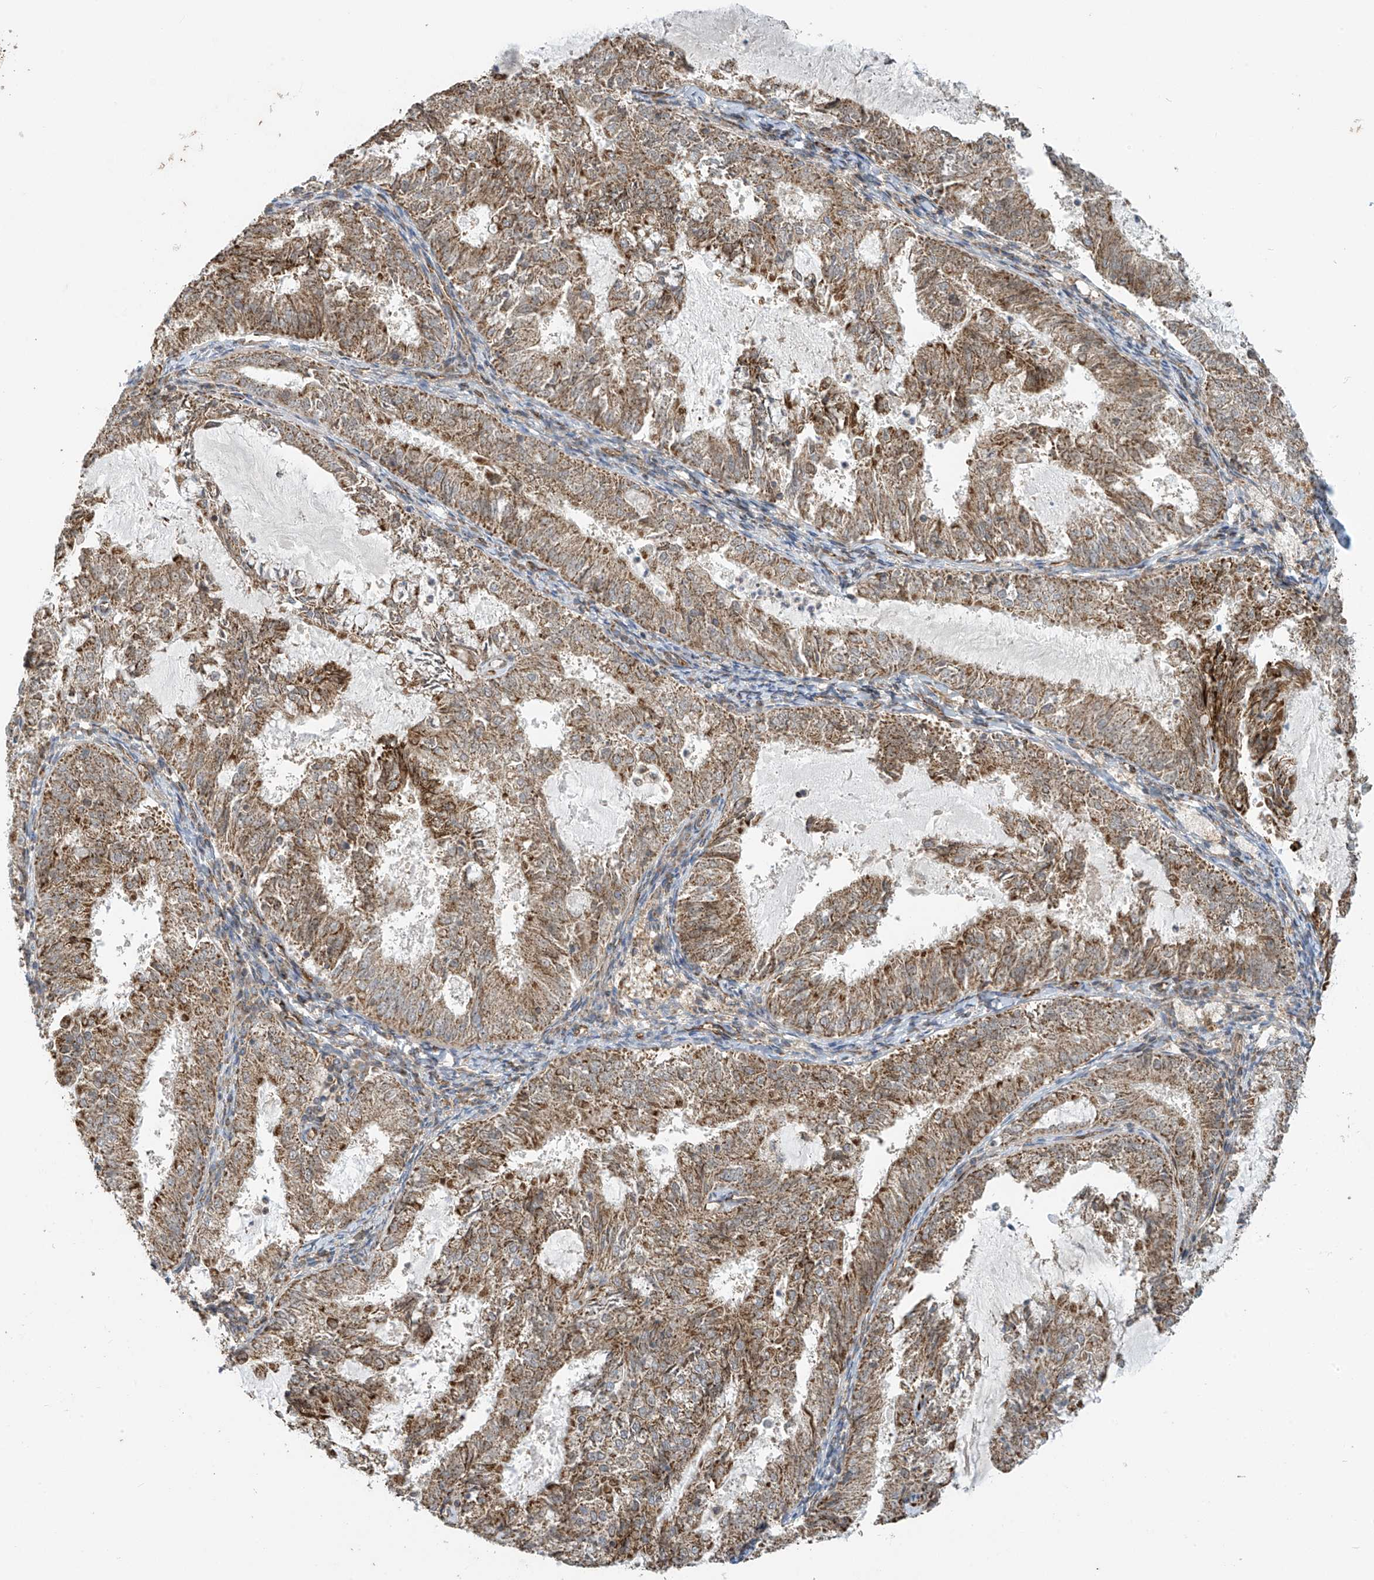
{"staining": {"intensity": "moderate", "quantity": ">75%", "location": "cytoplasmic/membranous"}, "tissue": "endometrial cancer", "cell_type": "Tumor cells", "image_type": "cancer", "snomed": [{"axis": "morphology", "description": "Adenocarcinoma, NOS"}, {"axis": "topography", "description": "Endometrium"}], "caption": "The histopathology image reveals staining of endometrial adenocarcinoma, revealing moderate cytoplasmic/membranous protein positivity (brown color) within tumor cells.", "gene": "METTL6", "patient": {"sex": "female", "age": 57}}